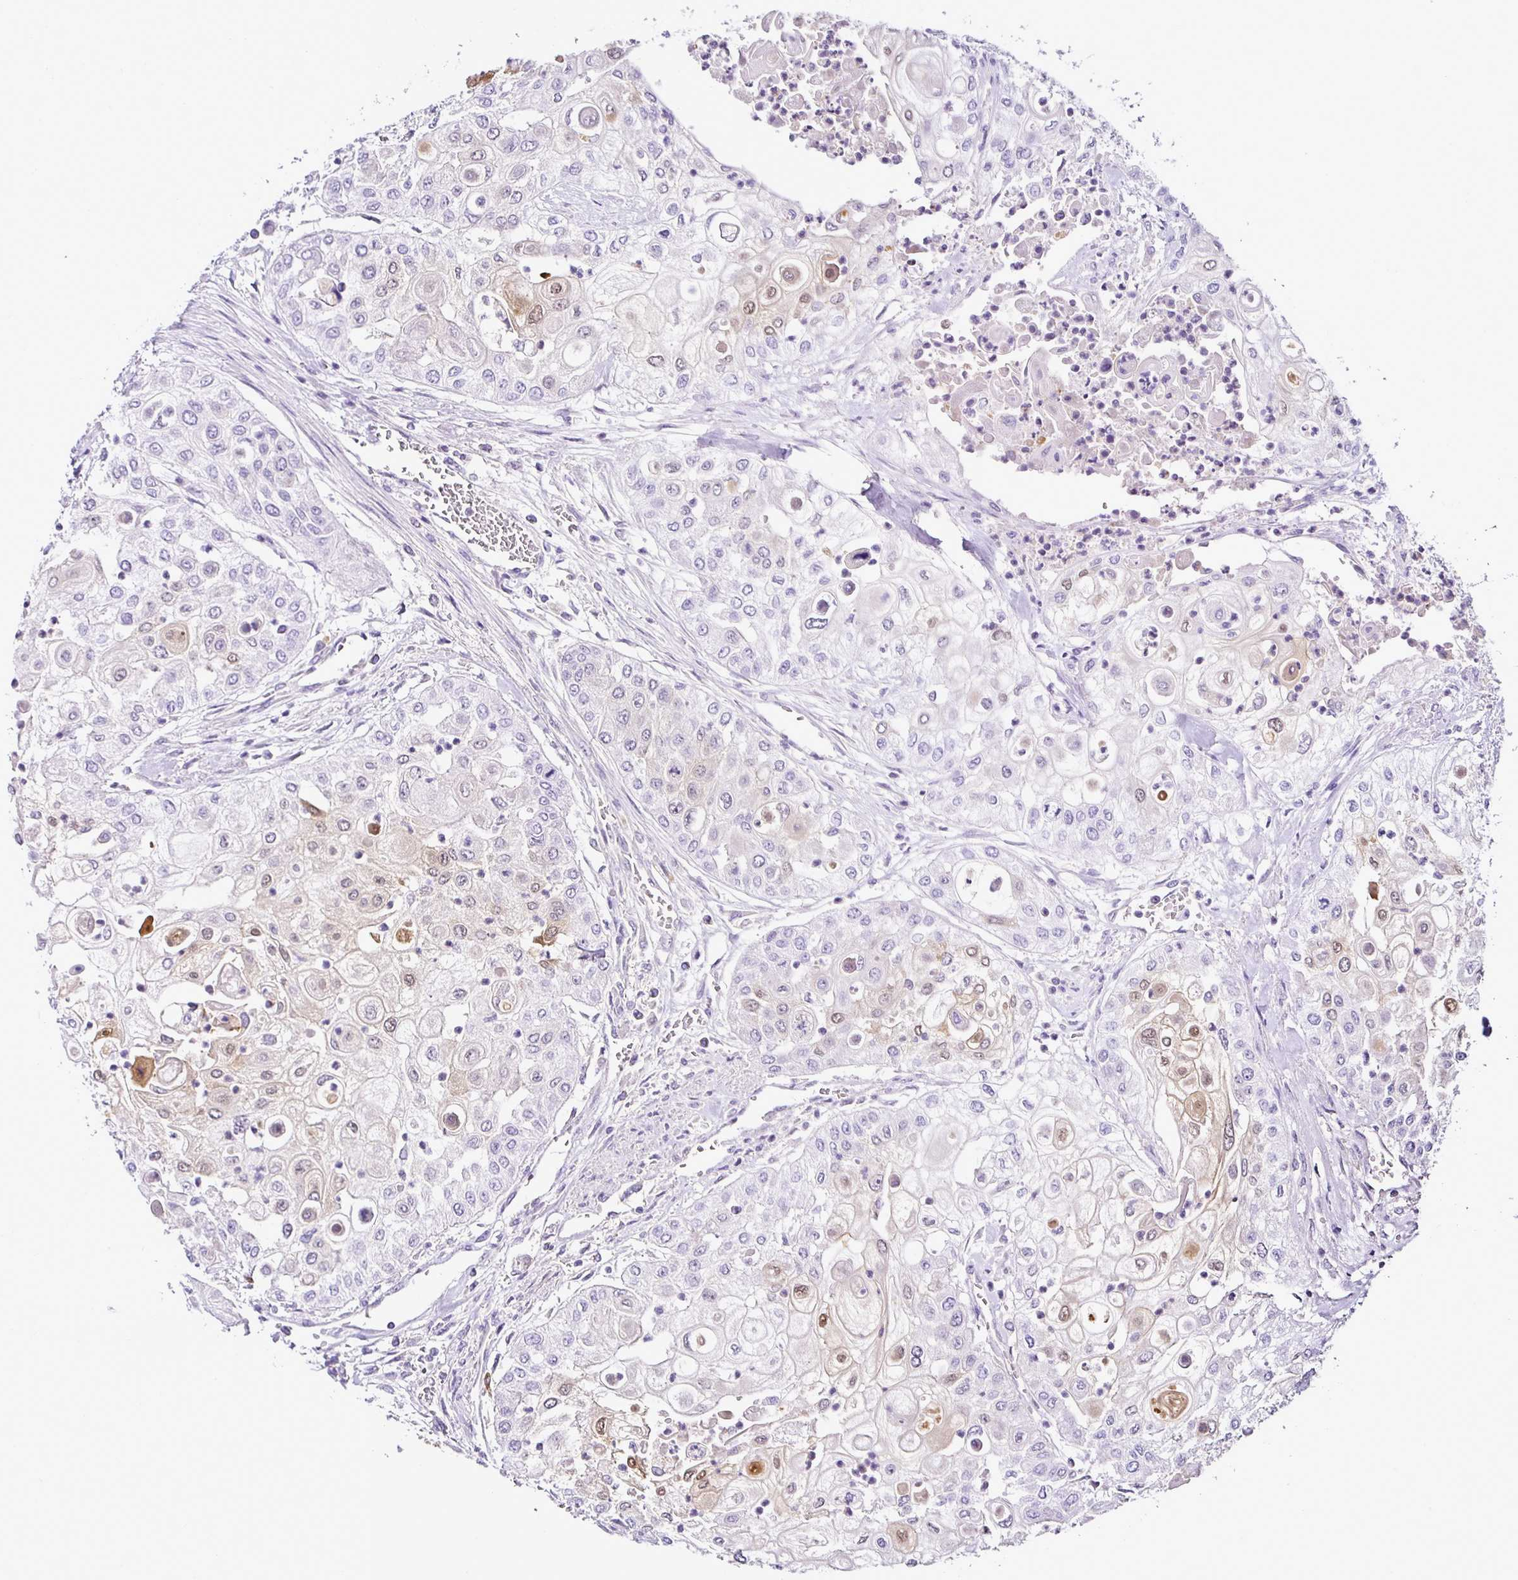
{"staining": {"intensity": "moderate", "quantity": "<25%", "location": "cytoplasmic/membranous,nuclear"}, "tissue": "urothelial cancer", "cell_type": "Tumor cells", "image_type": "cancer", "snomed": [{"axis": "morphology", "description": "Urothelial carcinoma, High grade"}, {"axis": "topography", "description": "Urinary bladder"}], "caption": "An IHC photomicrograph of tumor tissue is shown. Protein staining in brown labels moderate cytoplasmic/membranous and nuclear positivity in urothelial cancer within tumor cells.", "gene": "SERPINB3", "patient": {"sex": "female", "age": 79}}